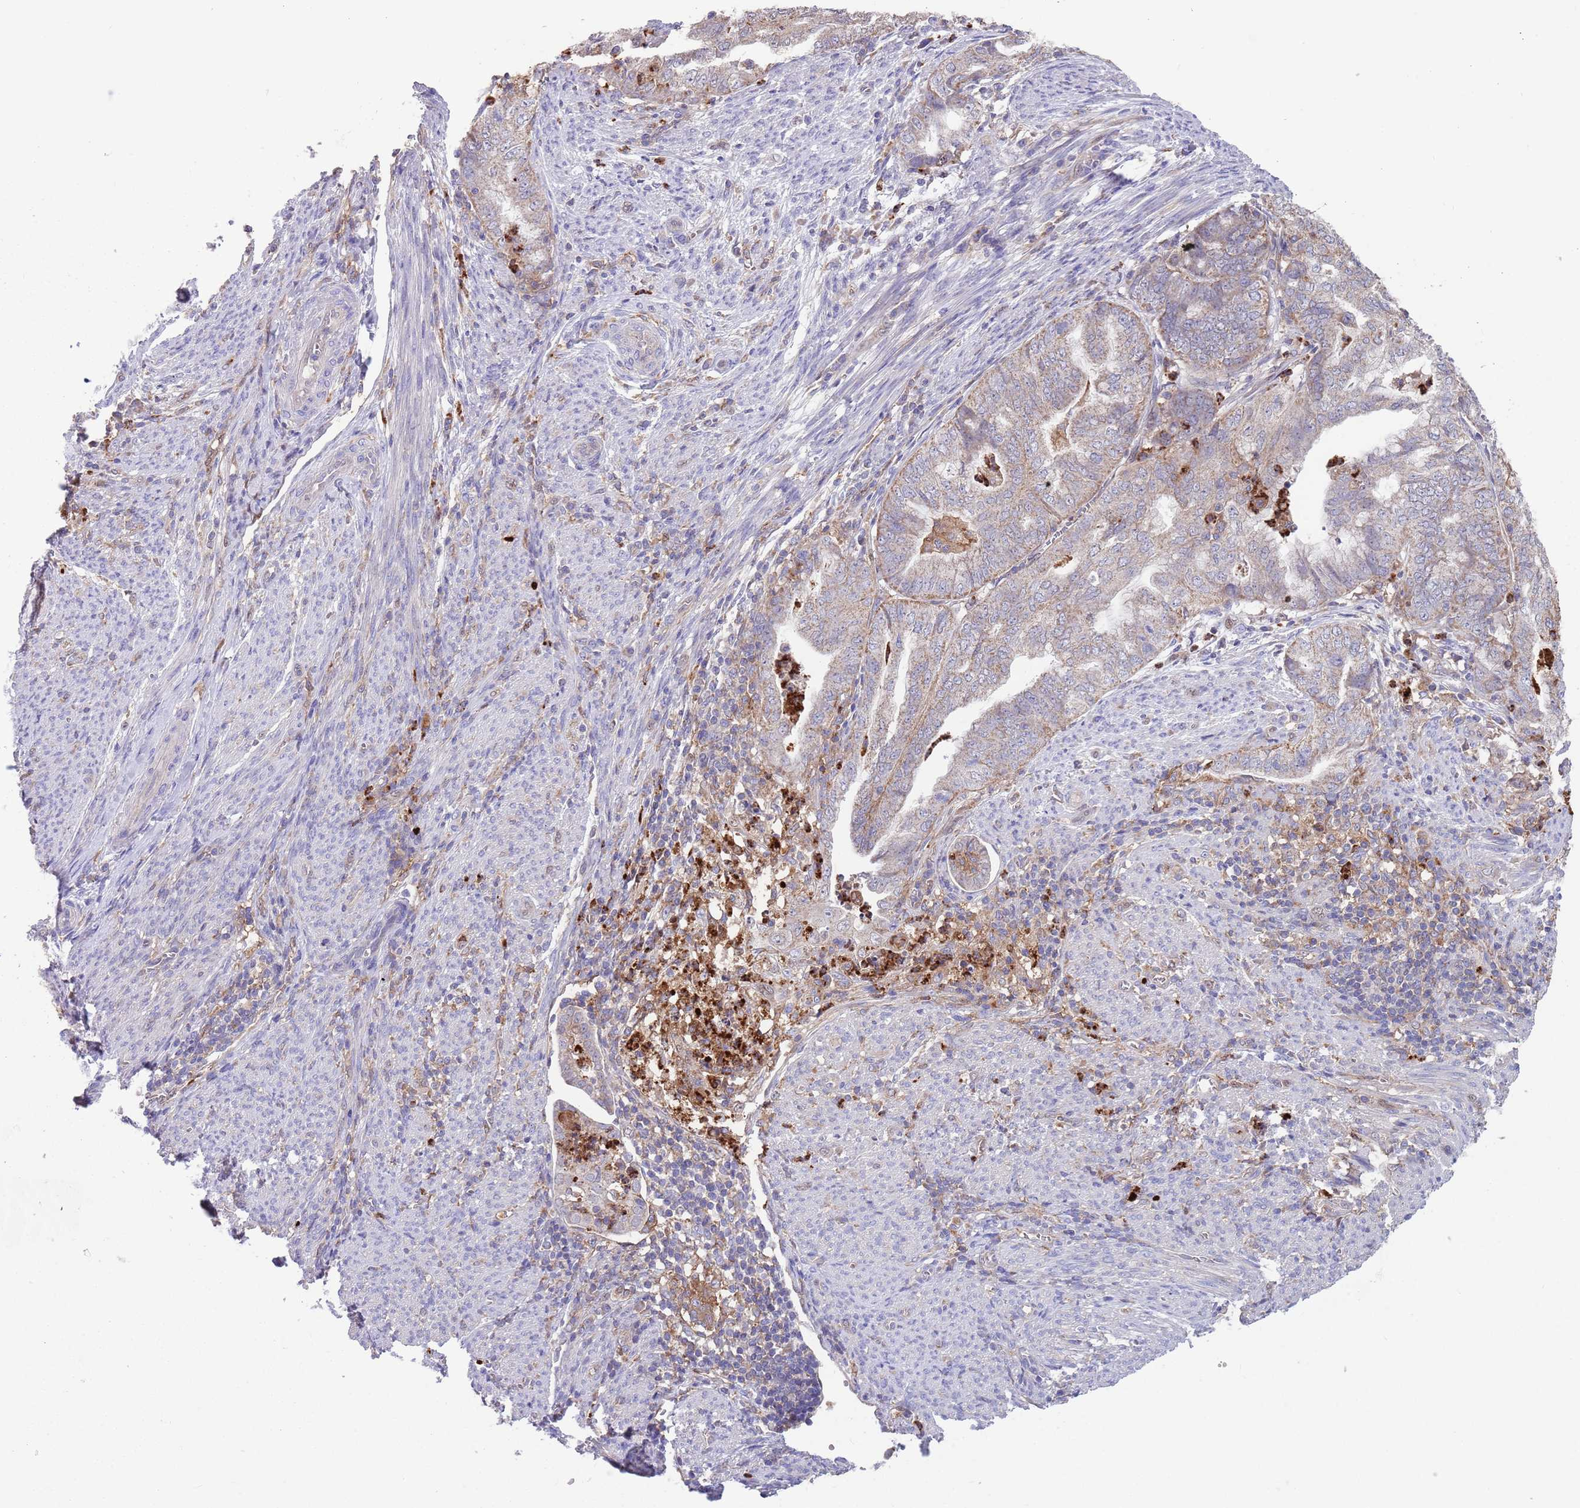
{"staining": {"intensity": "weak", "quantity": "25%-75%", "location": "cytoplasmic/membranous"}, "tissue": "endometrial cancer", "cell_type": "Tumor cells", "image_type": "cancer", "snomed": [{"axis": "morphology", "description": "Adenocarcinoma, NOS"}, {"axis": "topography", "description": "Endometrium"}], "caption": "IHC (DAB (3,3'-diaminobenzidine)) staining of endometrial cancer (adenocarcinoma) displays weak cytoplasmic/membranous protein expression in about 25%-75% of tumor cells.", "gene": "DDT", "patient": {"sex": "female", "age": 79}}